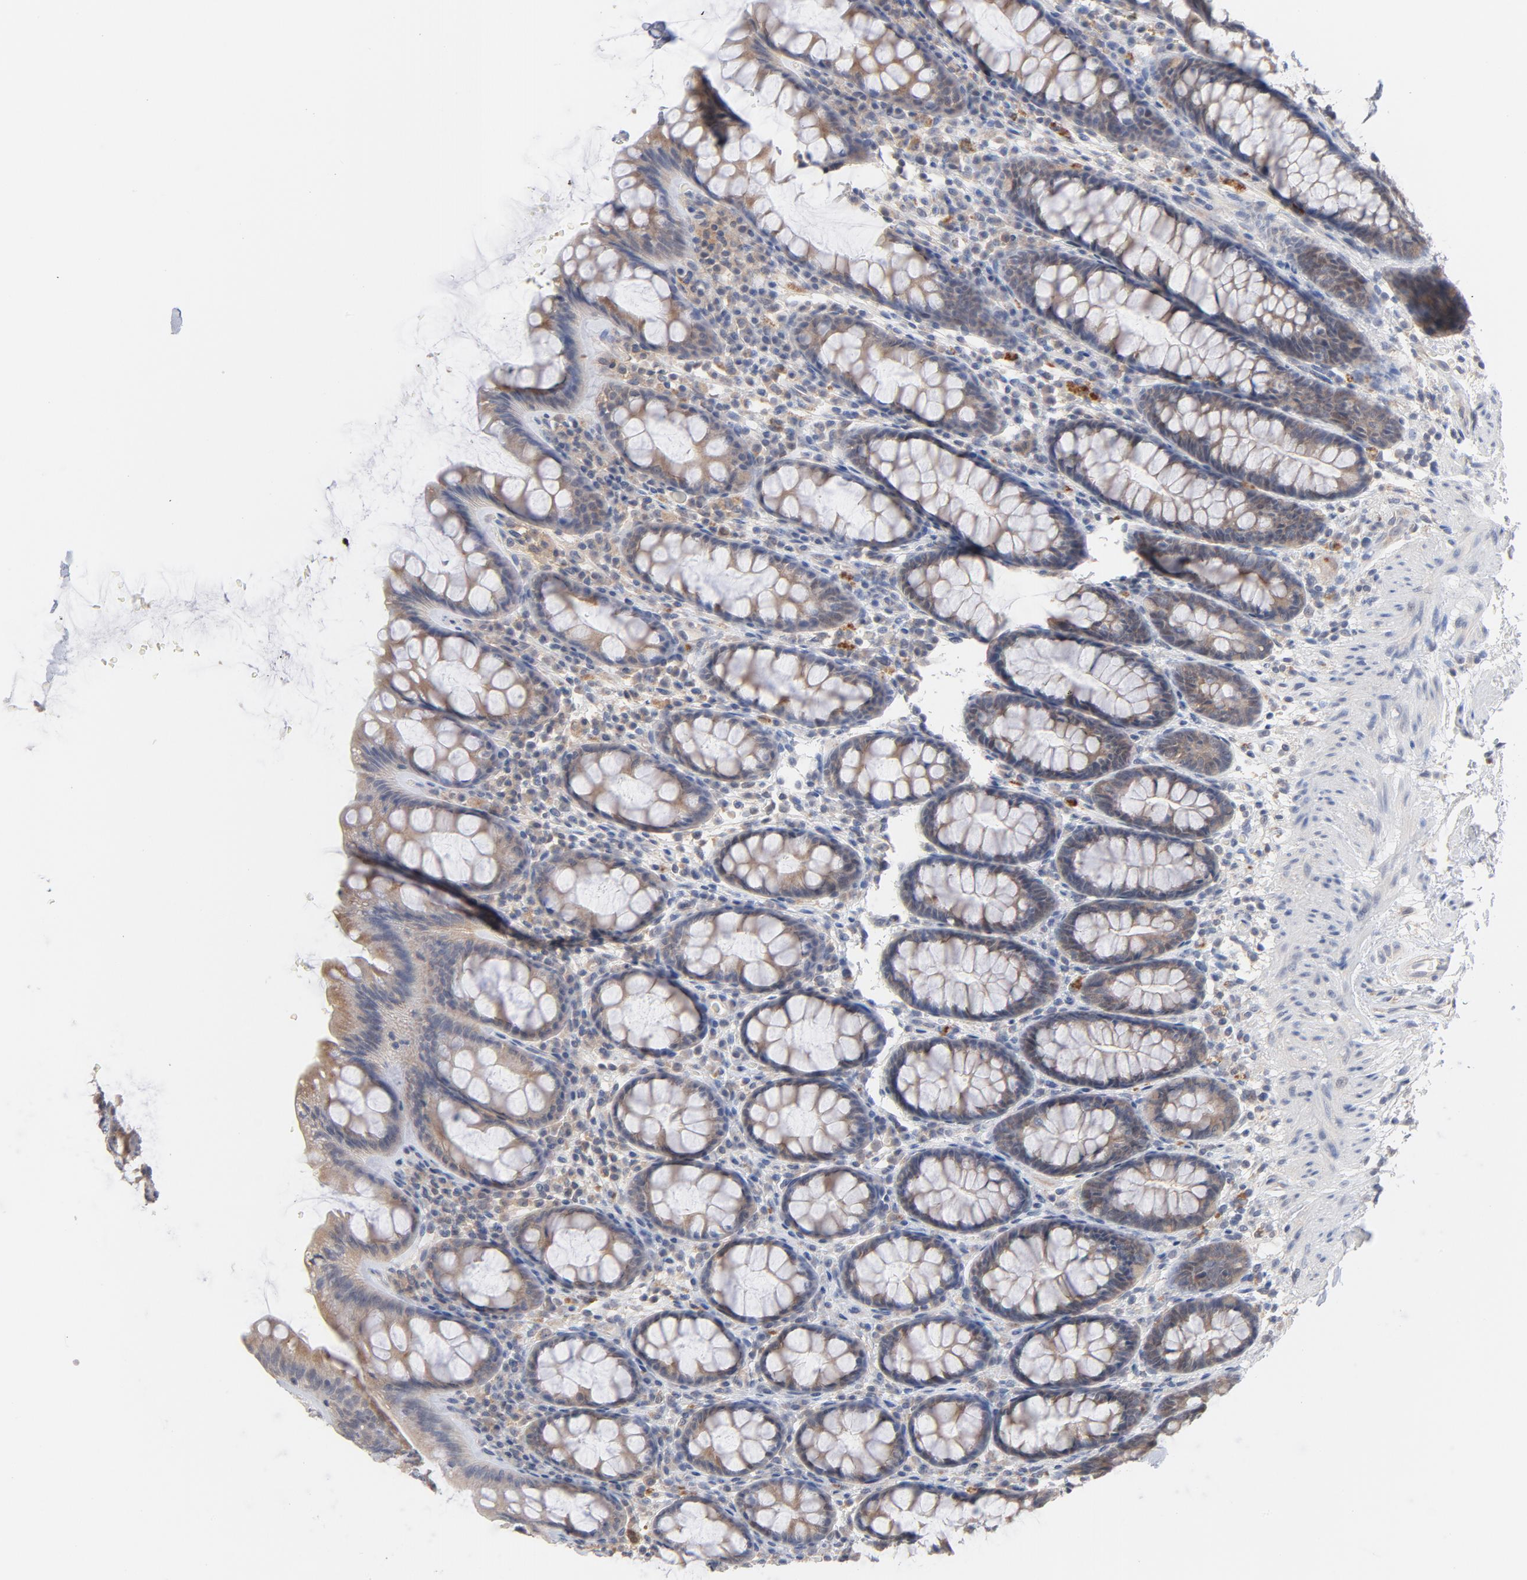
{"staining": {"intensity": "weak", "quantity": "<25%", "location": "cytoplasmic/membranous"}, "tissue": "rectum", "cell_type": "Glandular cells", "image_type": "normal", "snomed": [{"axis": "morphology", "description": "Normal tissue, NOS"}, {"axis": "topography", "description": "Rectum"}], "caption": "DAB immunohistochemical staining of benign human rectum exhibits no significant staining in glandular cells.", "gene": "UBL4A", "patient": {"sex": "male", "age": 92}}